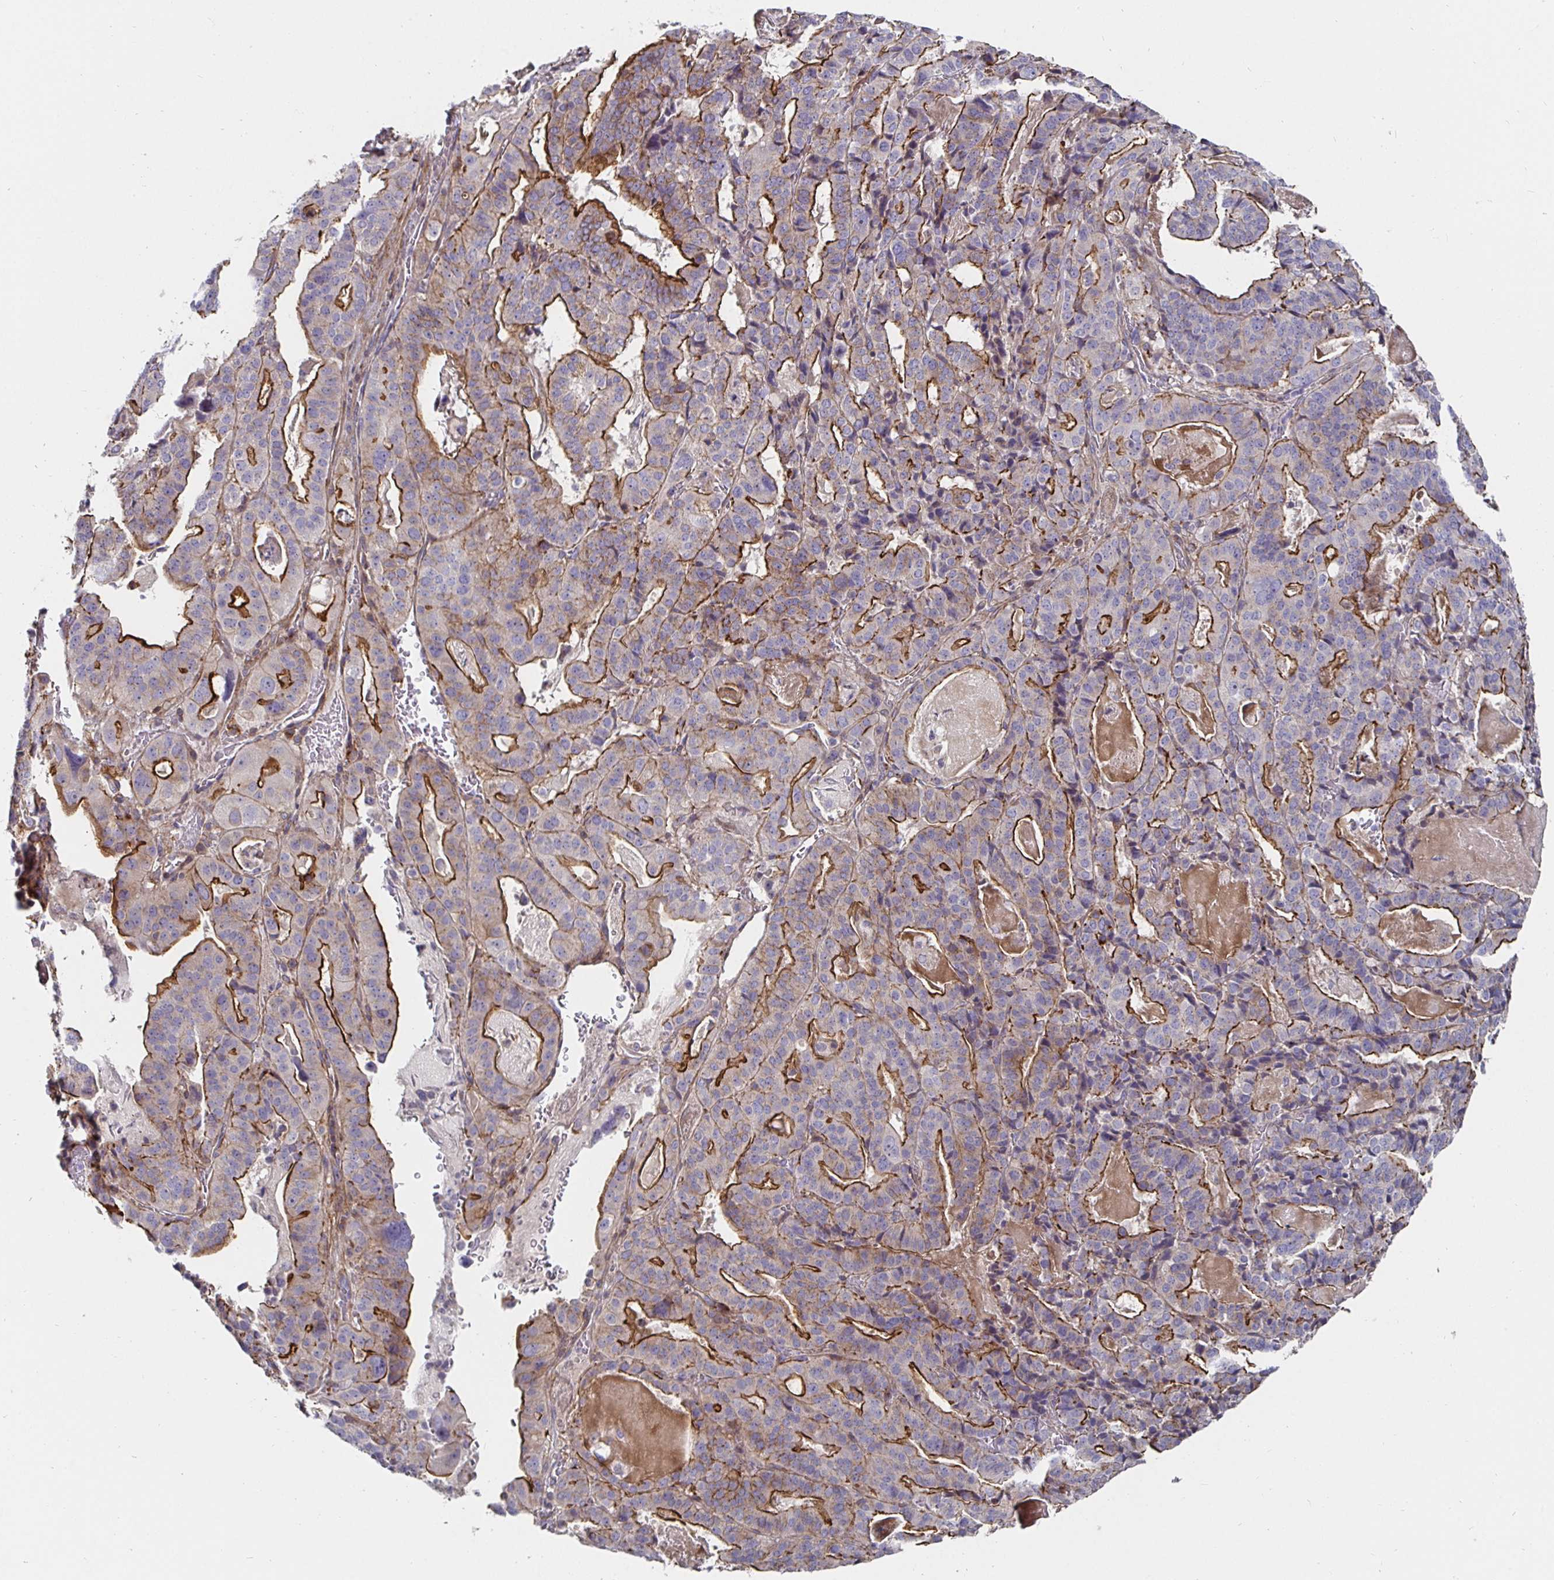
{"staining": {"intensity": "strong", "quantity": ">75%", "location": "cytoplasmic/membranous"}, "tissue": "stomach cancer", "cell_type": "Tumor cells", "image_type": "cancer", "snomed": [{"axis": "morphology", "description": "Adenocarcinoma, NOS"}, {"axis": "topography", "description": "Stomach"}], "caption": "Adenocarcinoma (stomach) stained with DAB immunohistochemistry demonstrates high levels of strong cytoplasmic/membranous staining in approximately >75% of tumor cells.", "gene": "GJA4", "patient": {"sex": "male", "age": 48}}